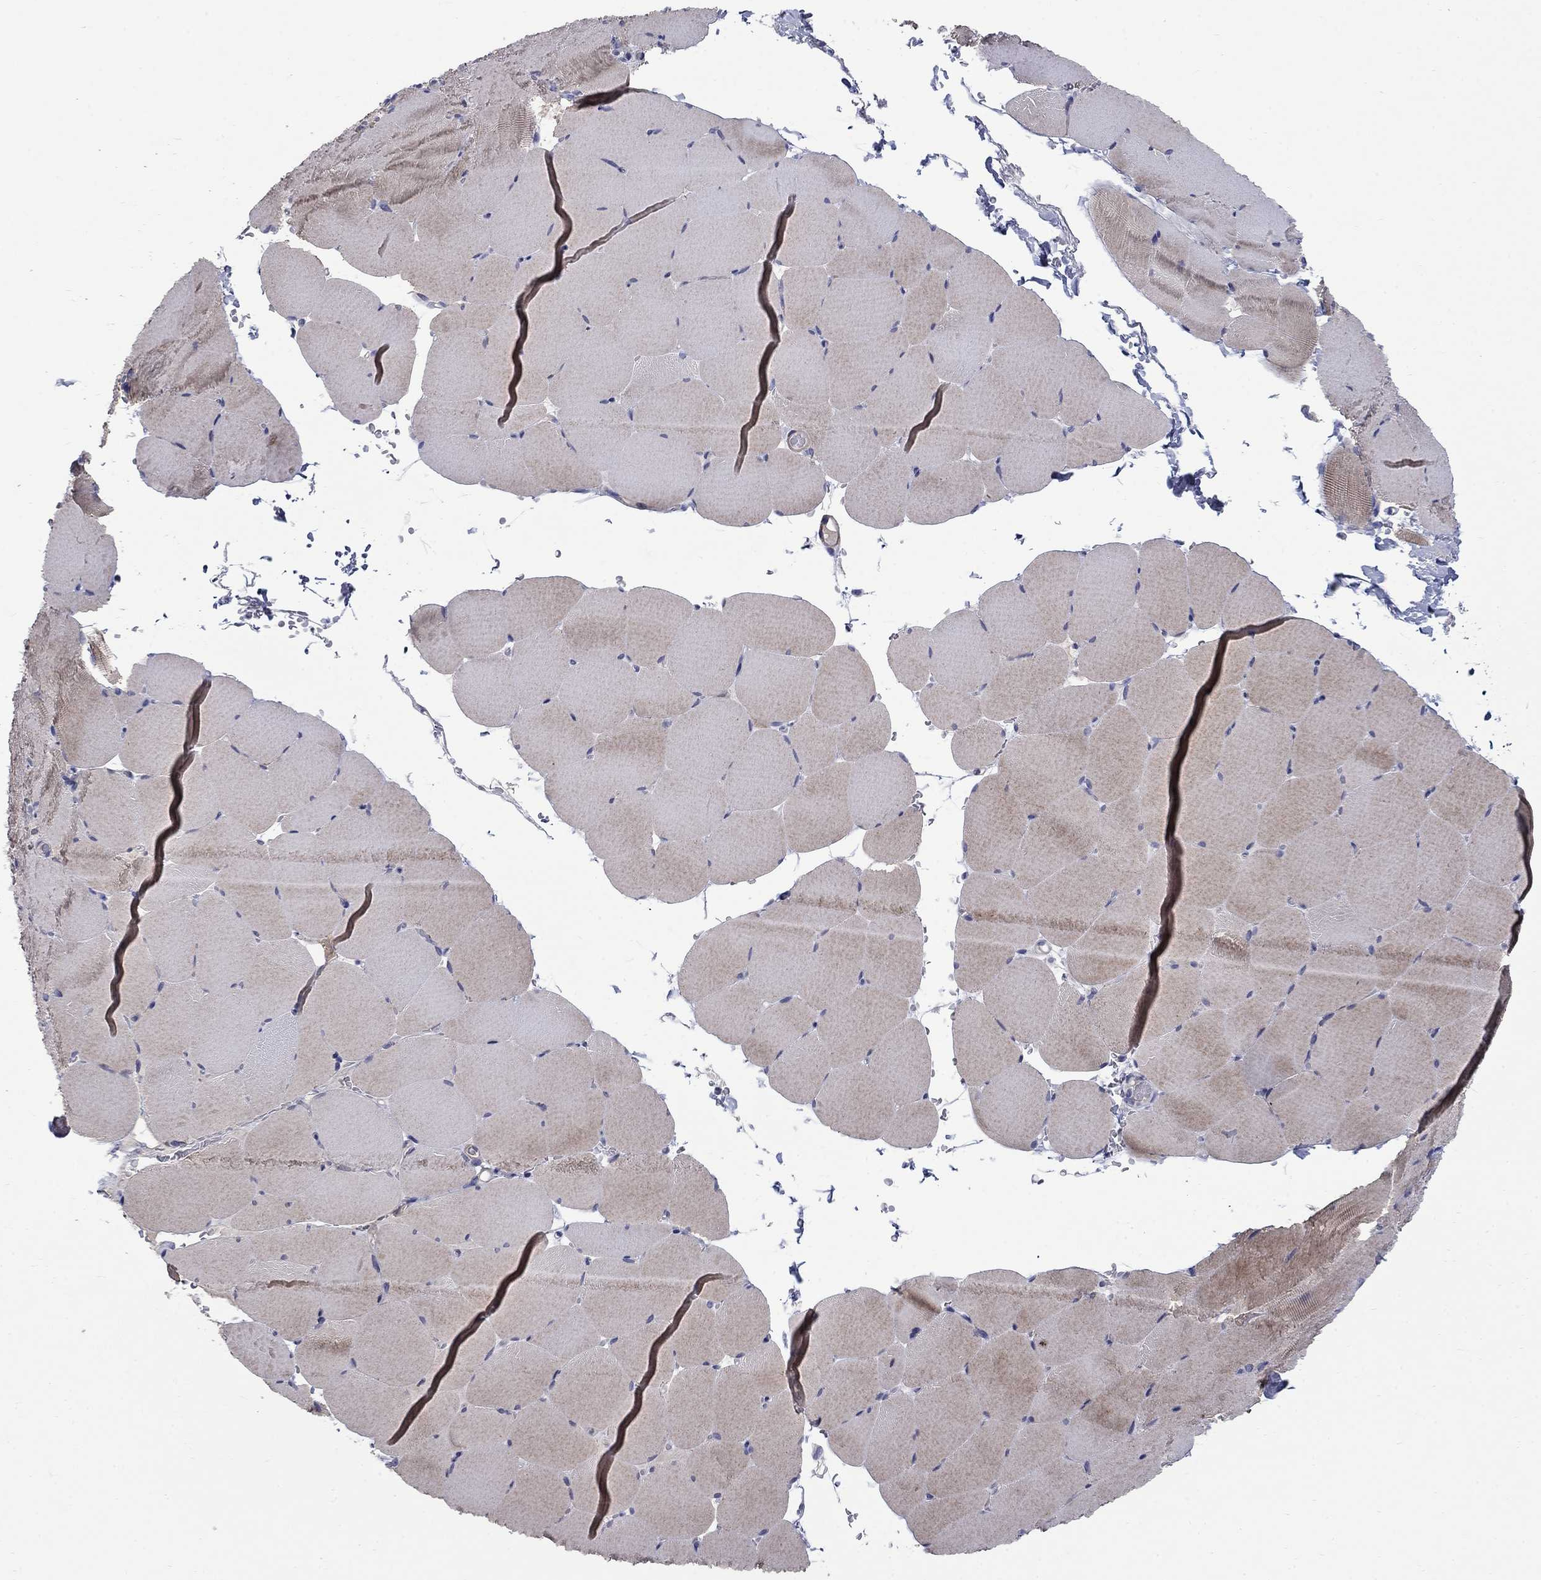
{"staining": {"intensity": "weak", "quantity": "<25%", "location": "cytoplasmic/membranous"}, "tissue": "skeletal muscle", "cell_type": "Myocytes", "image_type": "normal", "snomed": [{"axis": "morphology", "description": "Normal tissue, NOS"}, {"axis": "topography", "description": "Skeletal muscle"}], "caption": "This is a image of immunohistochemistry (IHC) staining of normal skeletal muscle, which shows no expression in myocytes.", "gene": "FRK", "patient": {"sex": "female", "age": 37}}